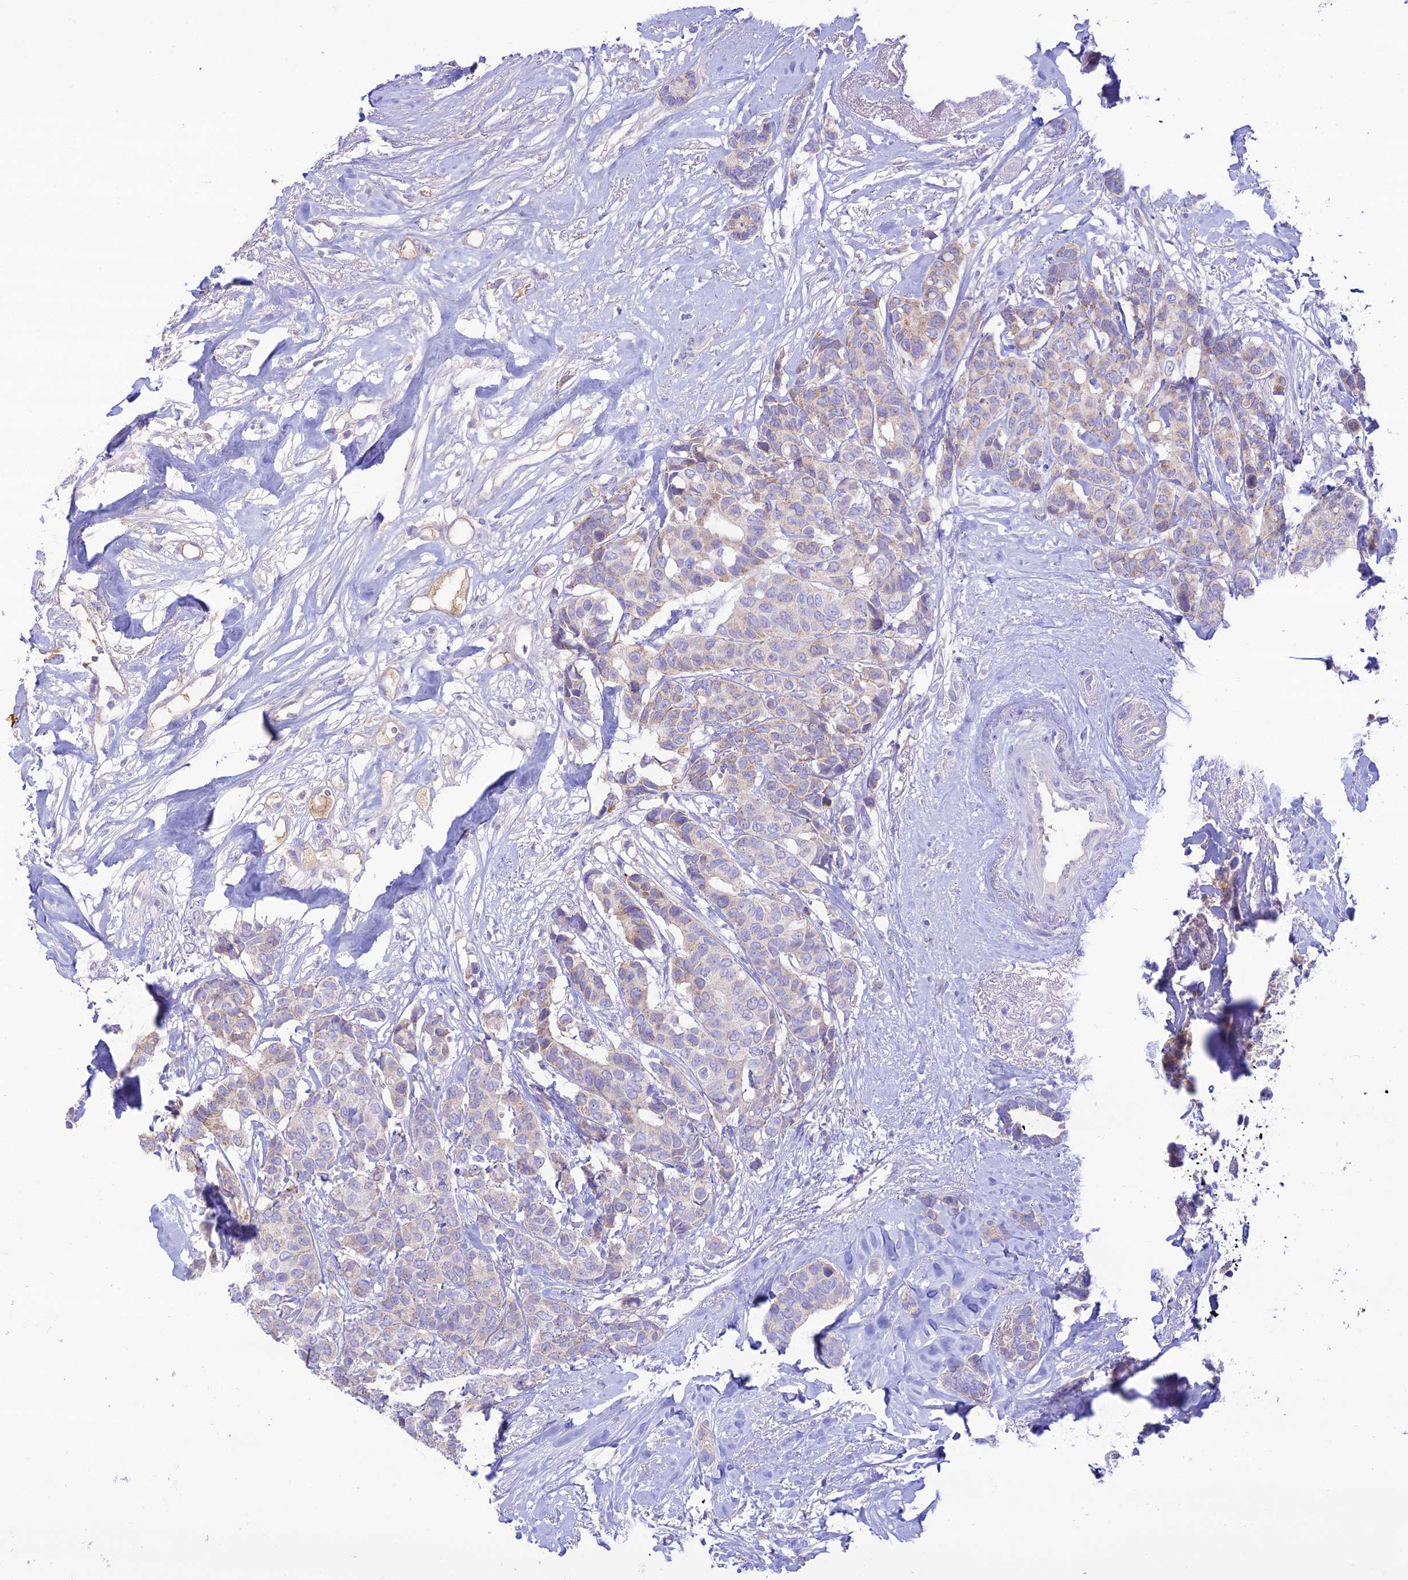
{"staining": {"intensity": "weak", "quantity": "<25%", "location": "cytoplasmic/membranous"}, "tissue": "breast cancer", "cell_type": "Tumor cells", "image_type": "cancer", "snomed": [{"axis": "morphology", "description": "Duct carcinoma"}, {"axis": "topography", "description": "Breast"}], "caption": "A high-resolution micrograph shows immunohistochemistry (IHC) staining of breast cancer, which demonstrates no significant positivity in tumor cells.", "gene": "NLRP9", "patient": {"sex": "female", "age": 87}}